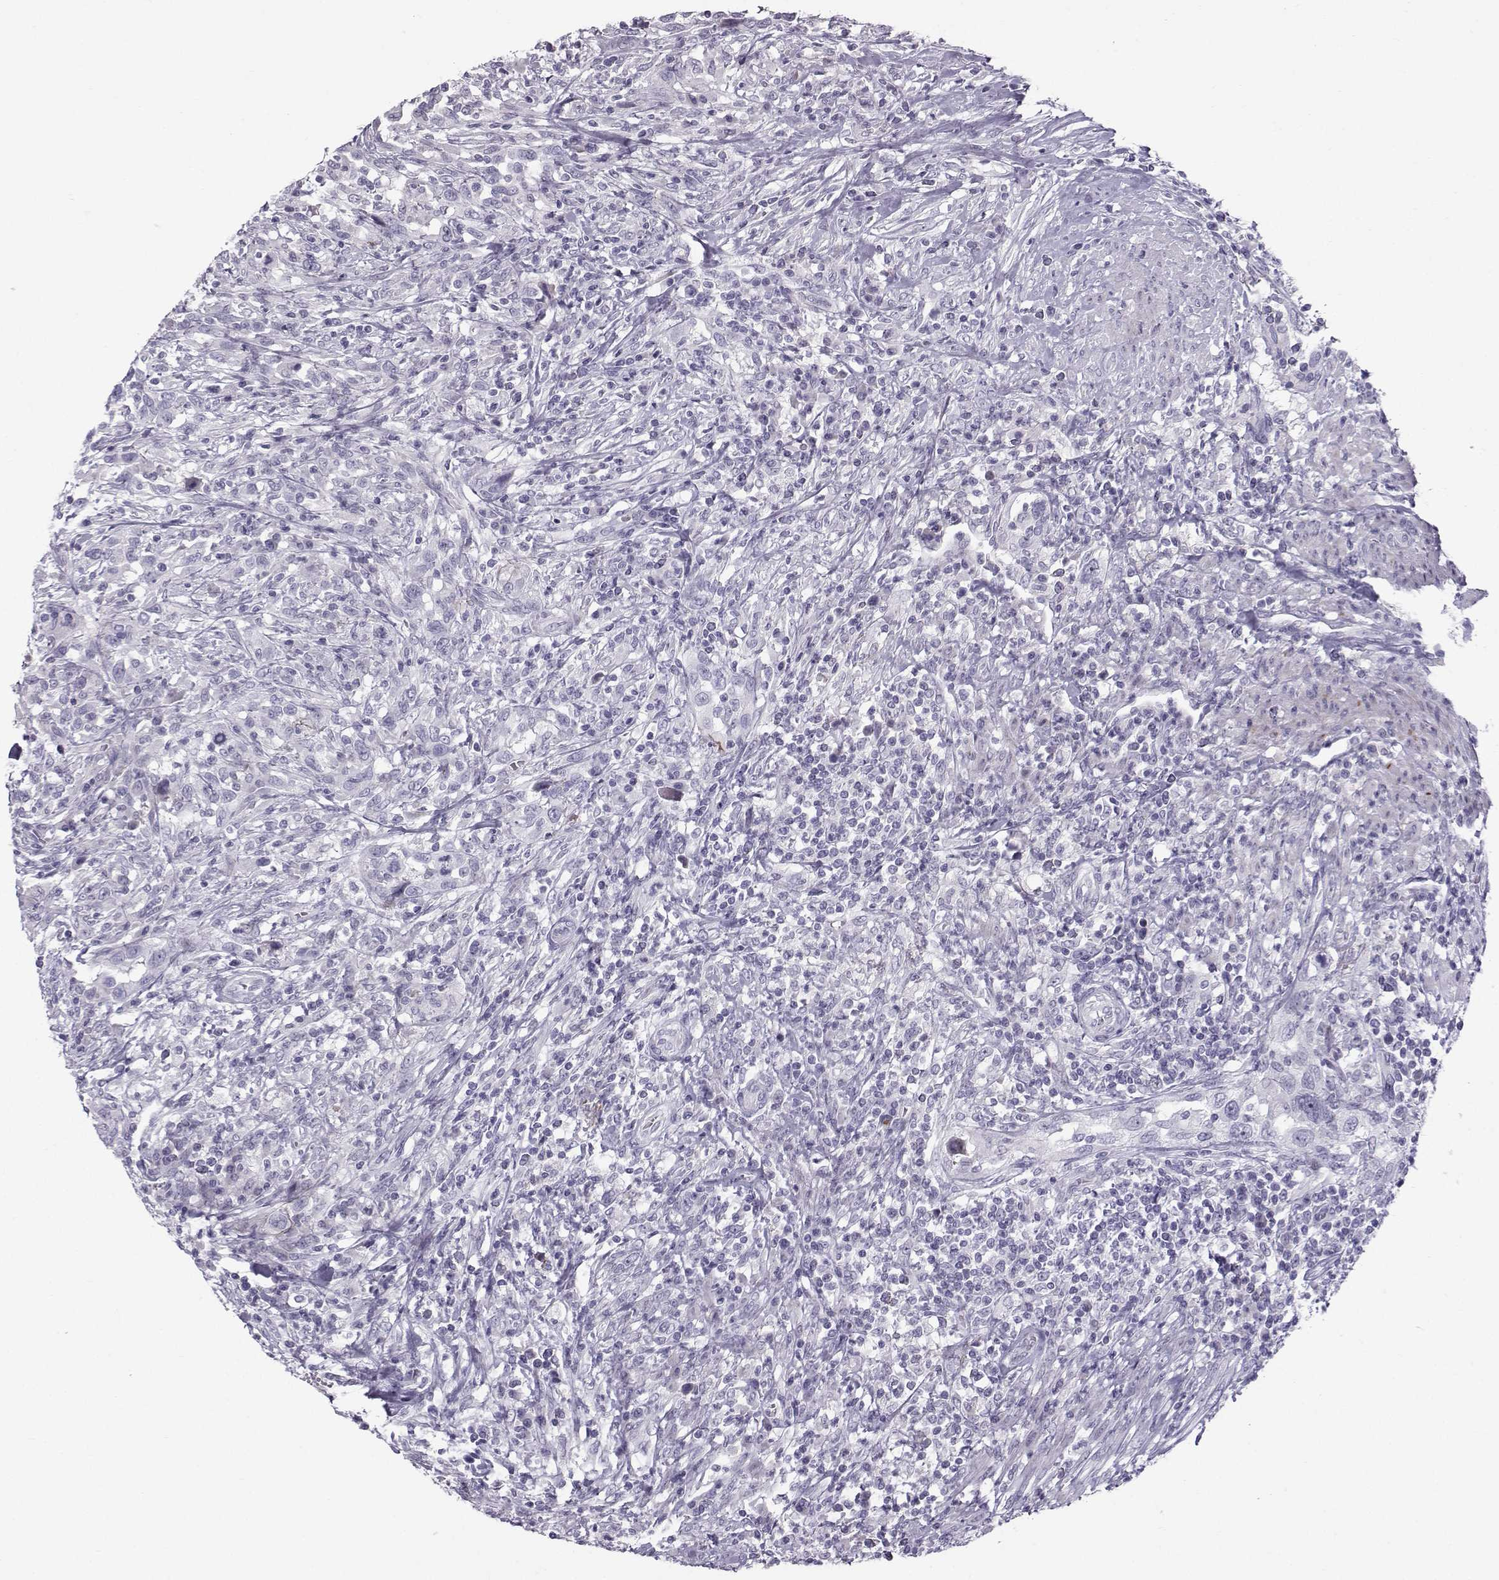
{"staining": {"intensity": "negative", "quantity": "none", "location": "none"}, "tissue": "urothelial cancer", "cell_type": "Tumor cells", "image_type": "cancer", "snomed": [{"axis": "morphology", "description": "Urothelial carcinoma, NOS"}, {"axis": "morphology", "description": "Urothelial carcinoma, High grade"}, {"axis": "topography", "description": "Urinary bladder"}], "caption": "Transitional cell carcinoma was stained to show a protein in brown. There is no significant positivity in tumor cells.", "gene": "DMRT3", "patient": {"sex": "female", "age": 64}}